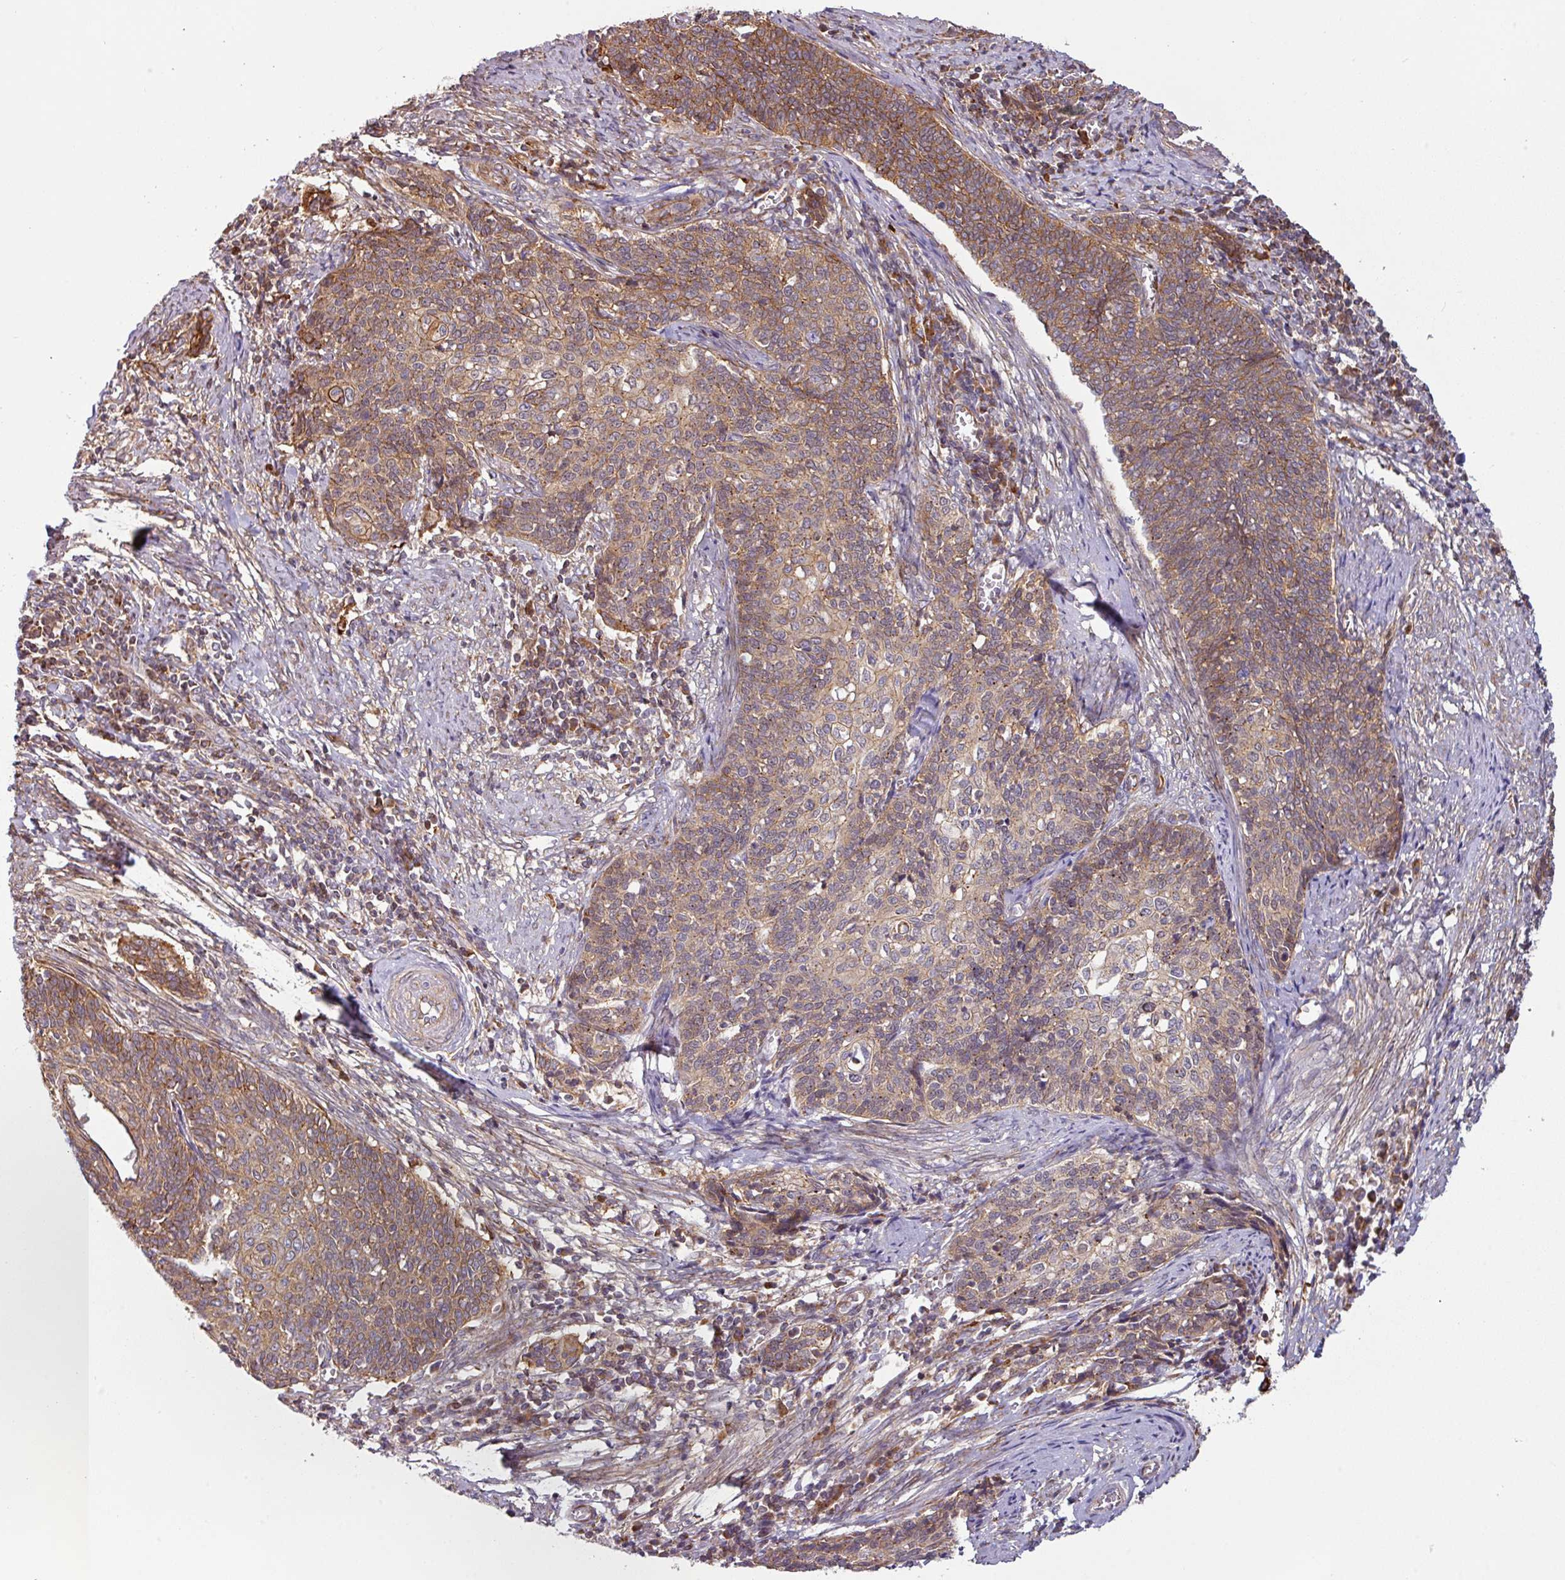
{"staining": {"intensity": "moderate", "quantity": ">75%", "location": "cytoplasmic/membranous"}, "tissue": "cervical cancer", "cell_type": "Tumor cells", "image_type": "cancer", "snomed": [{"axis": "morphology", "description": "Squamous cell carcinoma, NOS"}, {"axis": "topography", "description": "Cervix"}], "caption": "IHC image of neoplastic tissue: human cervical cancer (squamous cell carcinoma) stained using immunohistochemistry (IHC) shows medium levels of moderate protein expression localized specifically in the cytoplasmic/membranous of tumor cells, appearing as a cytoplasmic/membranous brown color.", "gene": "CASP2", "patient": {"sex": "female", "age": 39}}